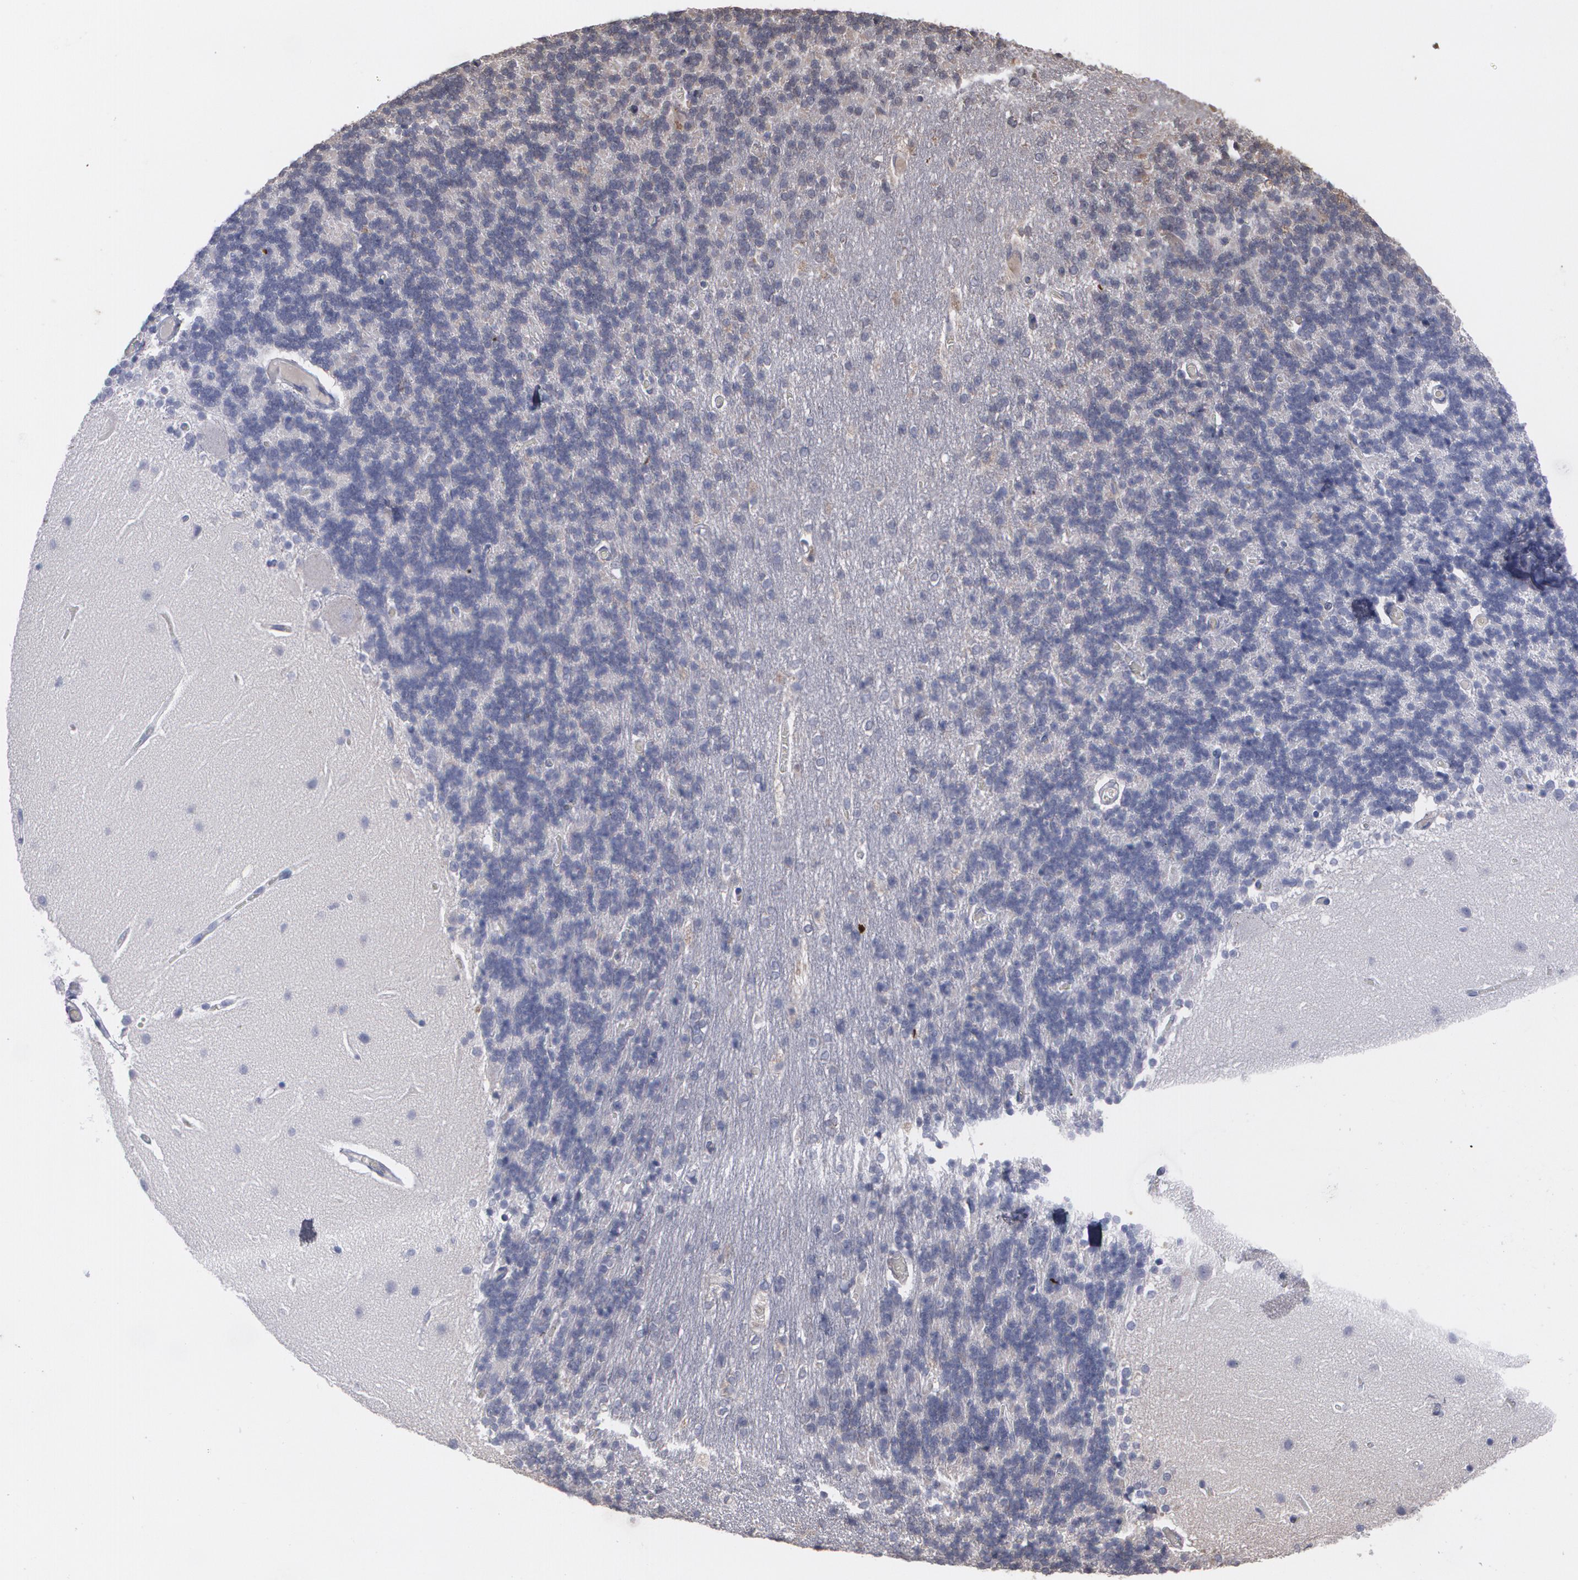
{"staining": {"intensity": "weak", "quantity": "25%-75%", "location": "cytoplasmic/membranous"}, "tissue": "cerebellum", "cell_type": "Cells in granular layer", "image_type": "normal", "snomed": [{"axis": "morphology", "description": "Normal tissue, NOS"}, {"axis": "topography", "description": "Cerebellum"}], "caption": "Cerebellum stained with DAB (3,3'-diaminobenzidine) immunohistochemistry (IHC) shows low levels of weak cytoplasmic/membranous positivity in approximately 25%-75% of cells in granular layer. Using DAB (brown) and hematoxylin (blue) stains, captured at high magnification using brightfield microscopy.", "gene": "ARF6", "patient": {"sex": "female", "age": 54}}